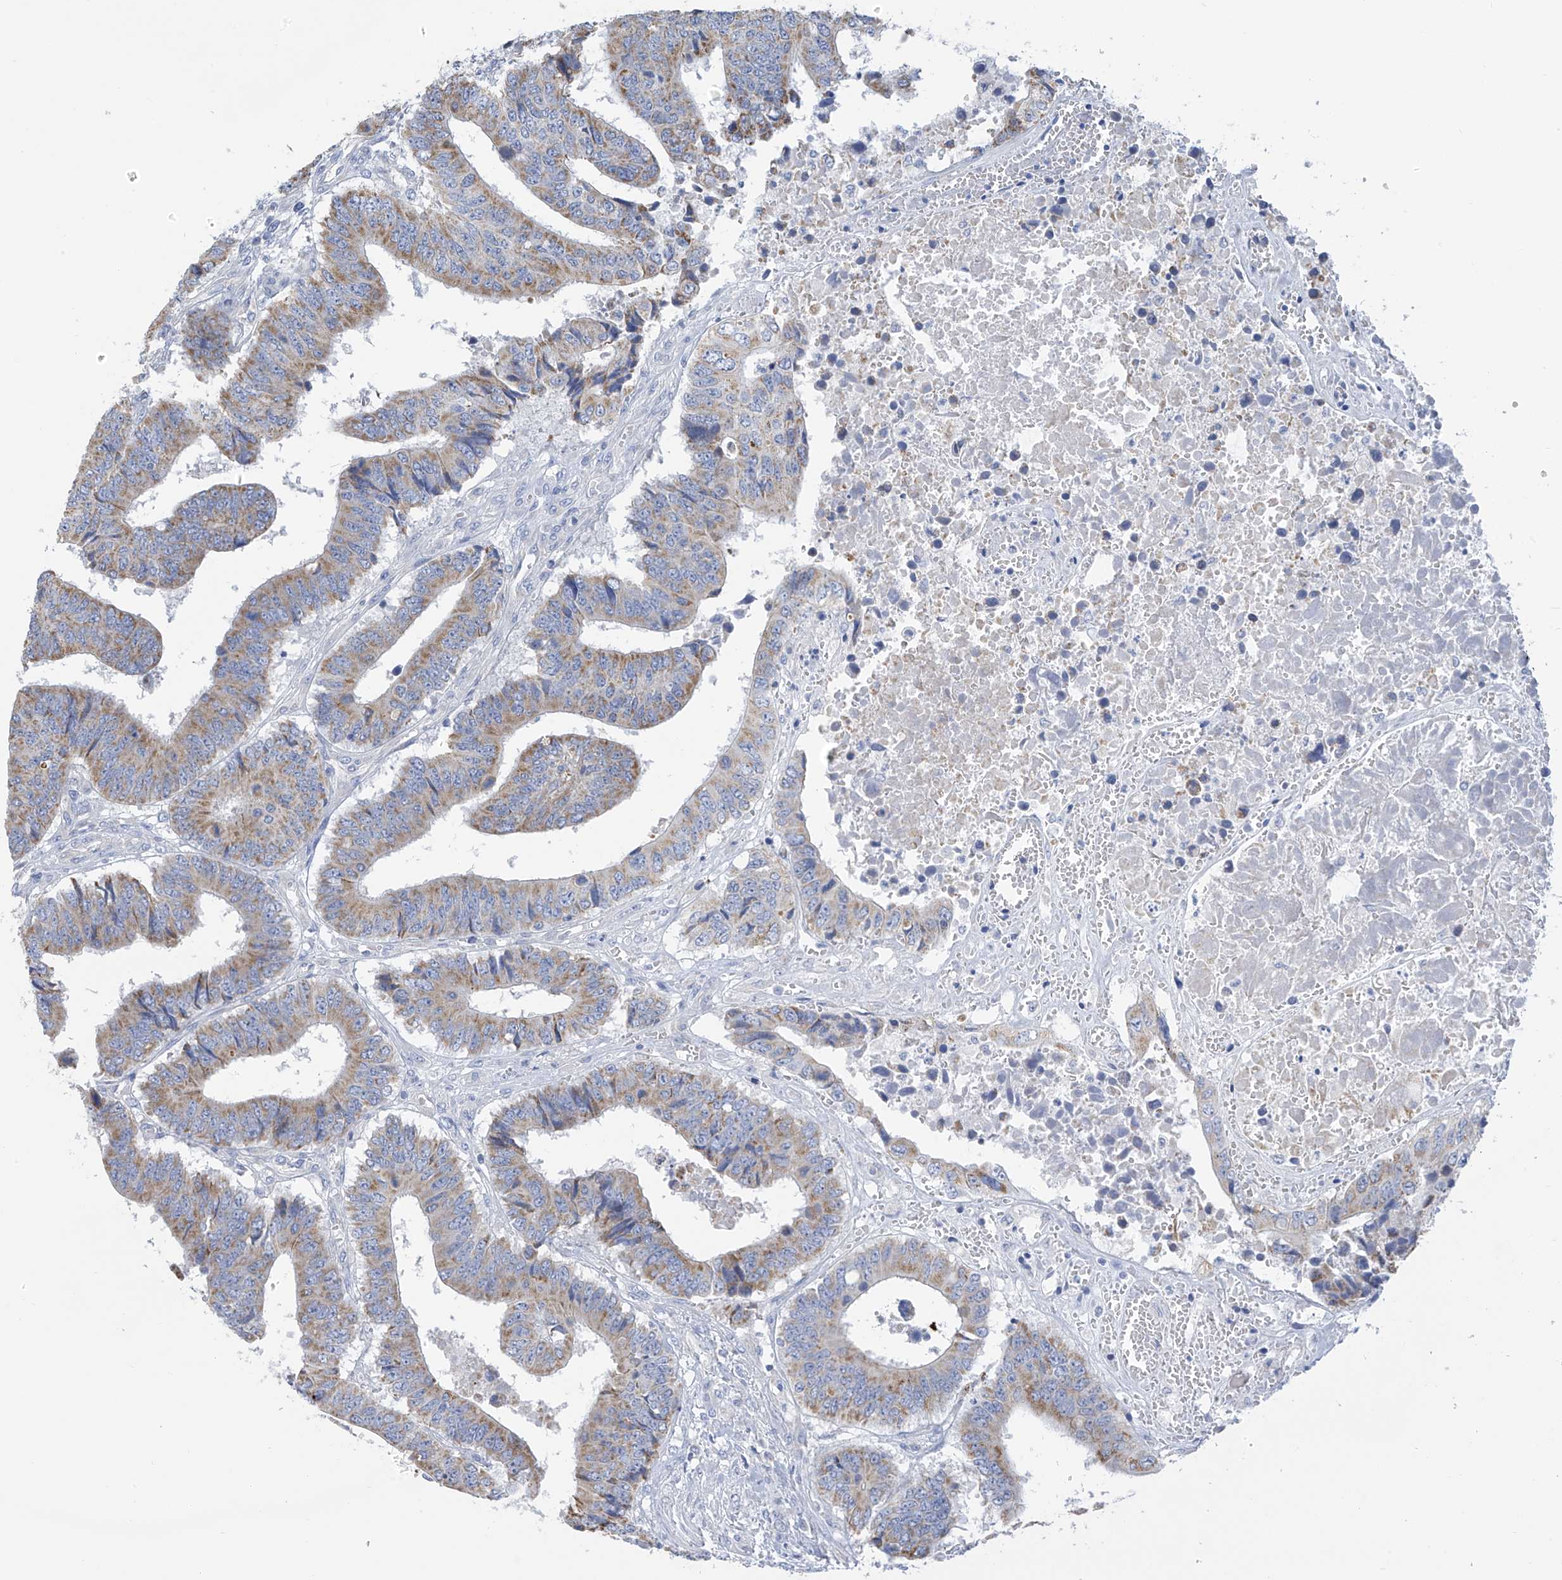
{"staining": {"intensity": "weak", "quantity": ">75%", "location": "cytoplasmic/membranous"}, "tissue": "colorectal cancer", "cell_type": "Tumor cells", "image_type": "cancer", "snomed": [{"axis": "morphology", "description": "Adenocarcinoma, NOS"}, {"axis": "topography", "description": "Rectum"}], "caption": "Weak cytoplasmic/membranous protein expression is identified in approximately >75% of tumor cells in colorectal cancer.", "gene": "PNPT1", "patient": {"sex": "male", "age": 84}}